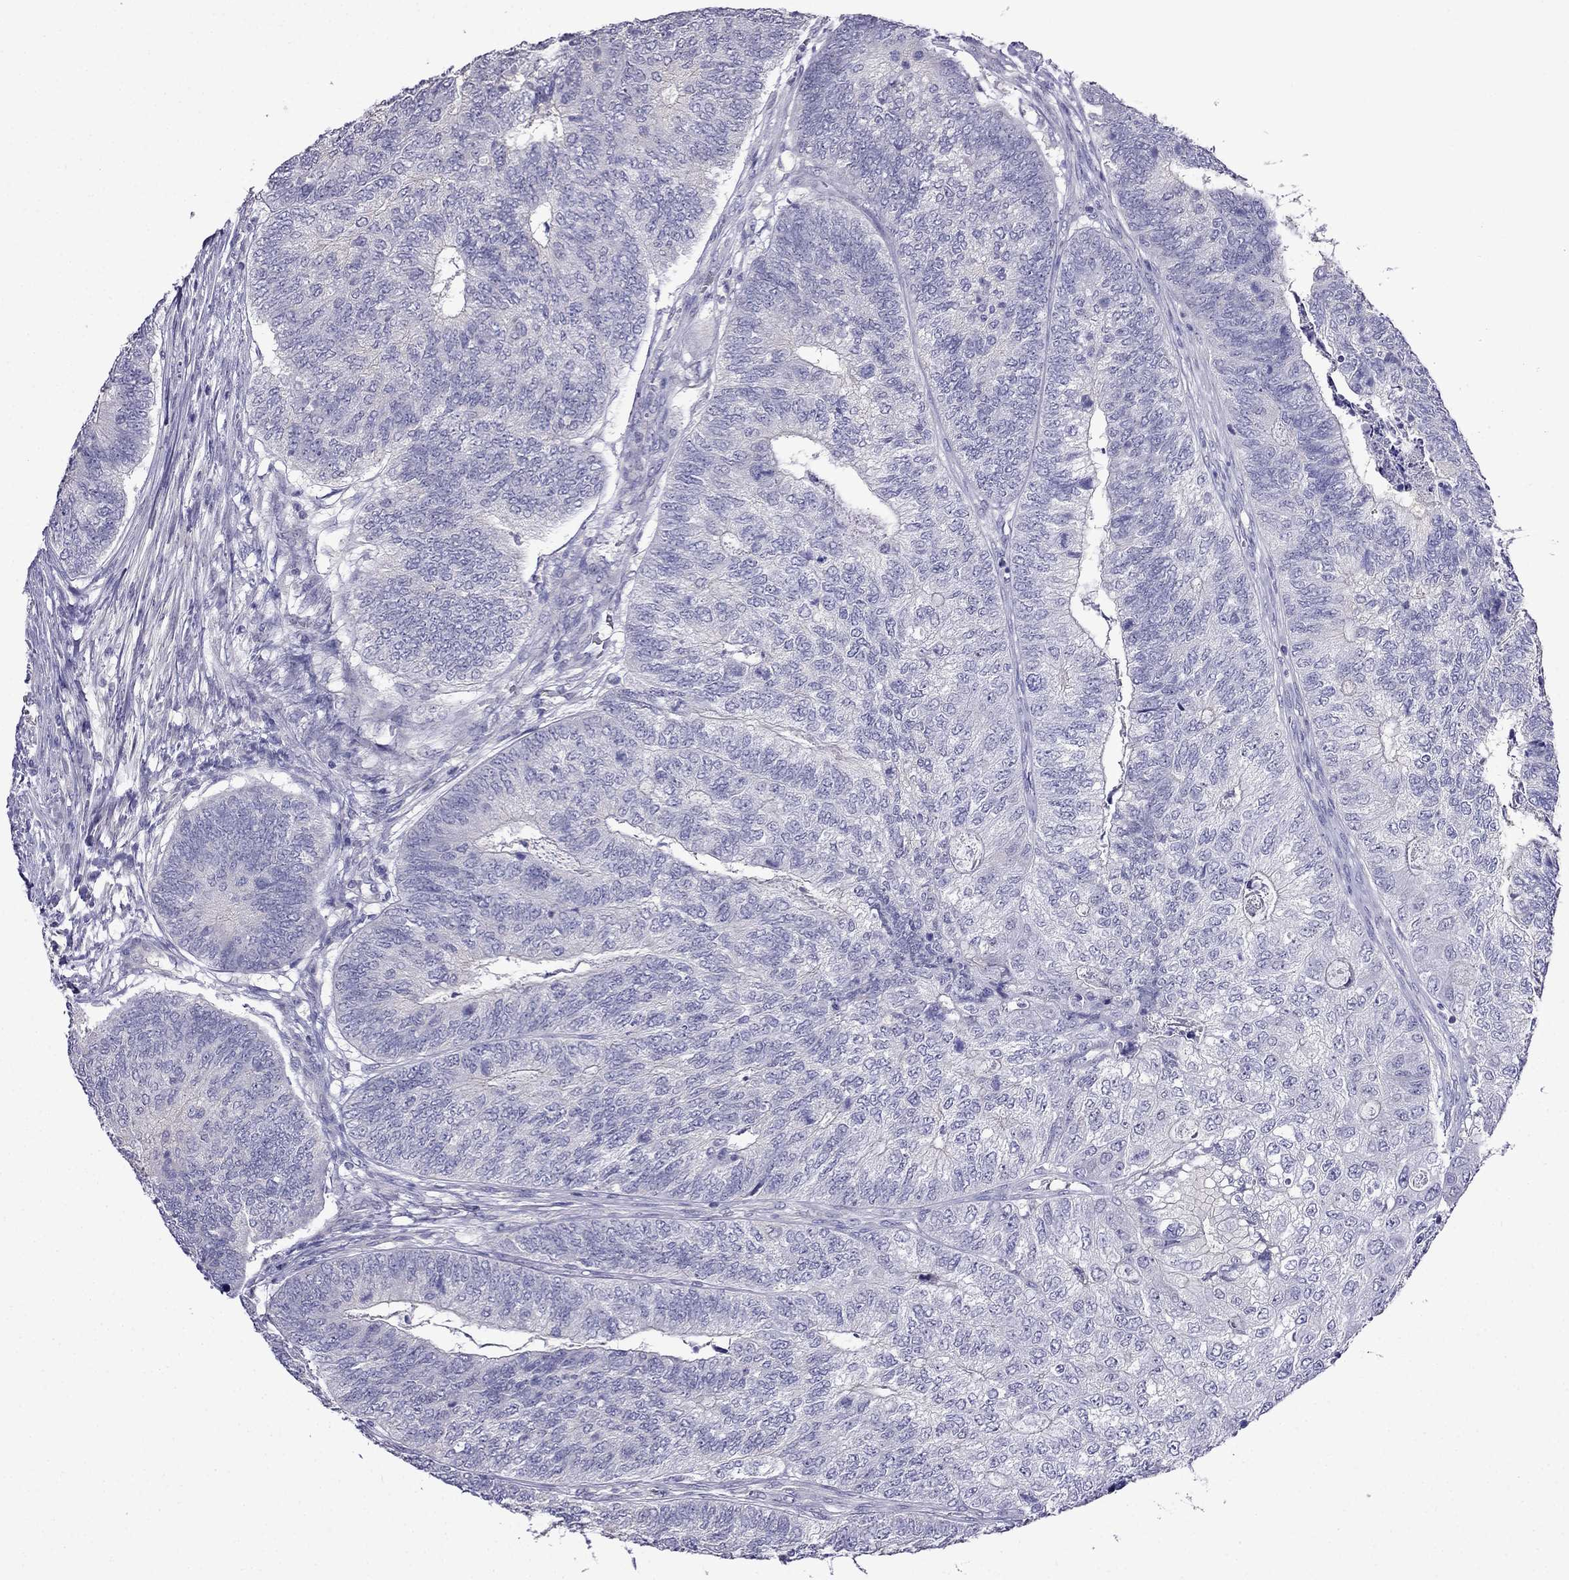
{"staining": {"intensity": "negative", "quantity": "none", "location": "none"}, "tissue": "colorectal cancer", "cell_type": "Tumor cells", "image_type": "cancer", "snomed": [{"axis": "morphology", "description": "Adenocarcinoma, NOS"}, {"axis": "topography", "description": "Colon"}], "caption": "This is an IHC photomicrograph of colorectal adenocarcinoma. There is no staining in tumor cells.", "gene": "SCNN1D", "patient": {"sex": "female", "age": 67}}